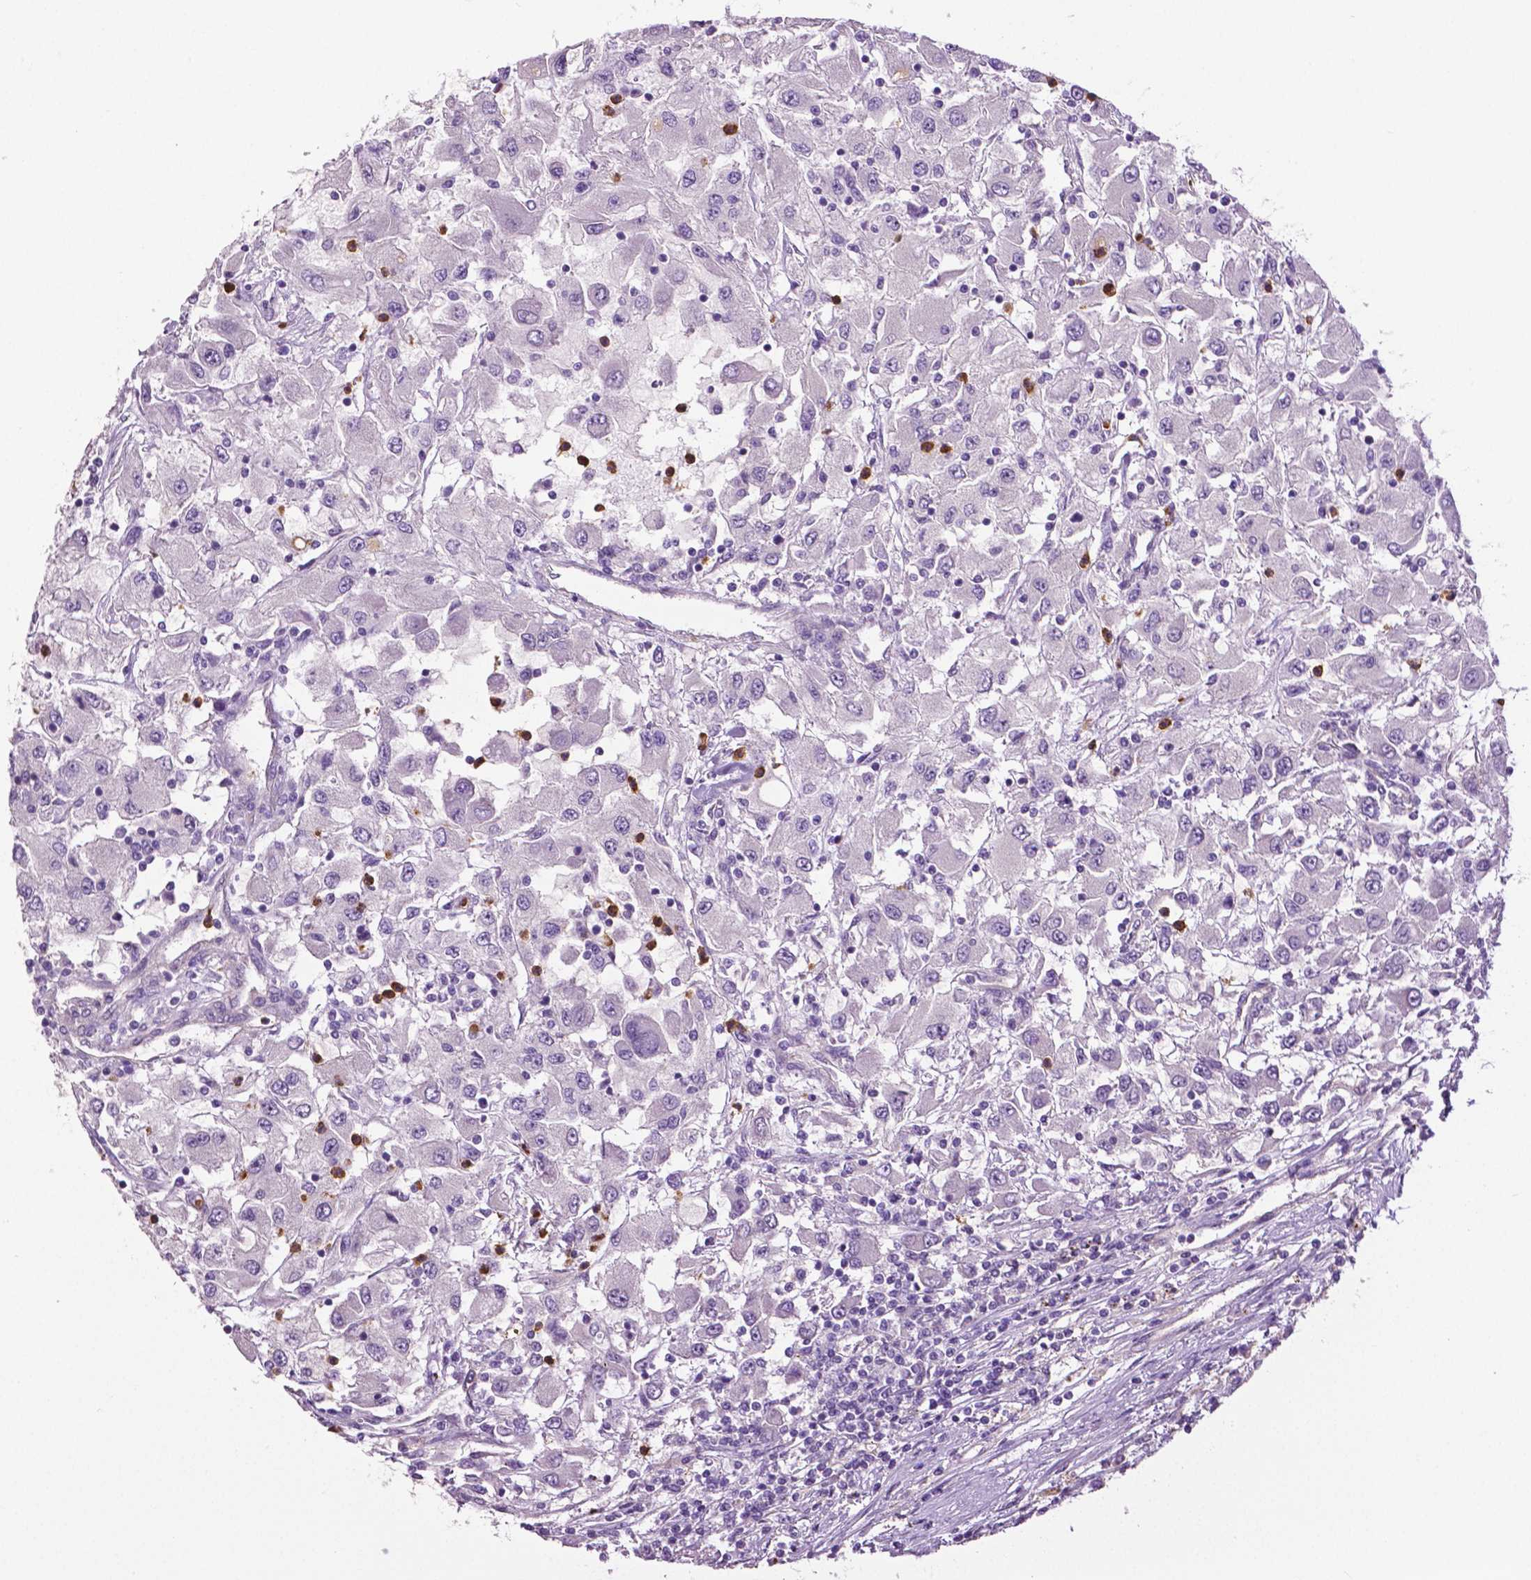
{"staining": {"intensity": "negative", "quantity": "none", "location": "none"}, "tissue": "renal cancer", "cell_type": "Tumor cells", "image_type": "cancer", "snomed": [{"axis": "morphology", "description": "Adenocarcinoma, NOS"}, {"axis": "topography", "description": "Kidney"}], "caption": "This is an IHC photomicrograph of renal cancer (adenocarcinoma). There is no positivity in tumor cells.", "gene": "PTPN5", "patient": {"sex": "female", "age": 67}}